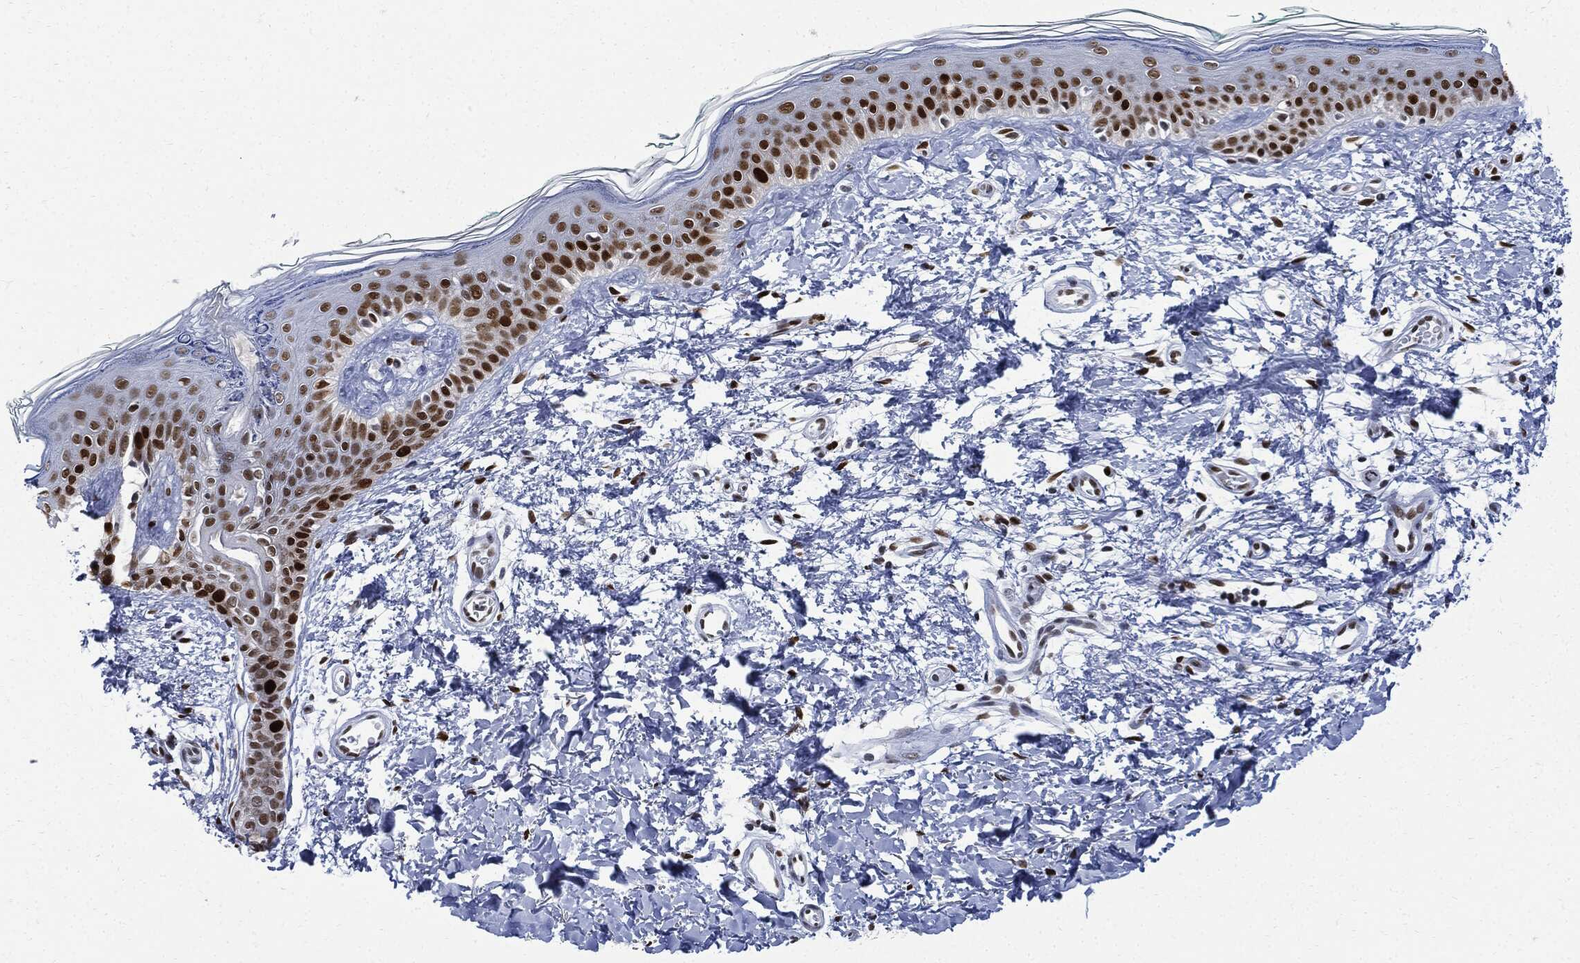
{"staining": {"intensity": "negative", "quantity": "none", "location": "none"}, "tissue": "skin", "cell_type": "Fibroblasts", "image_type": "normal", "snomed": [{"axis": "morphology", "description": "Normal tissue, NOS"}, {"axis": "morphology", "description": "Basal cell carcinoma"}, {"axis": "topography", "description": "Skin"}], "caption": "High power microscopy micrograph of an IHC histopathology image of benign skin, revealing no significant staining in fibroblasts. (Immunohistochemistry (ihc), brightfield microscopy, high magnification).", "gene": "PCNA", "patient": {"sex": "male", "age": 33}}